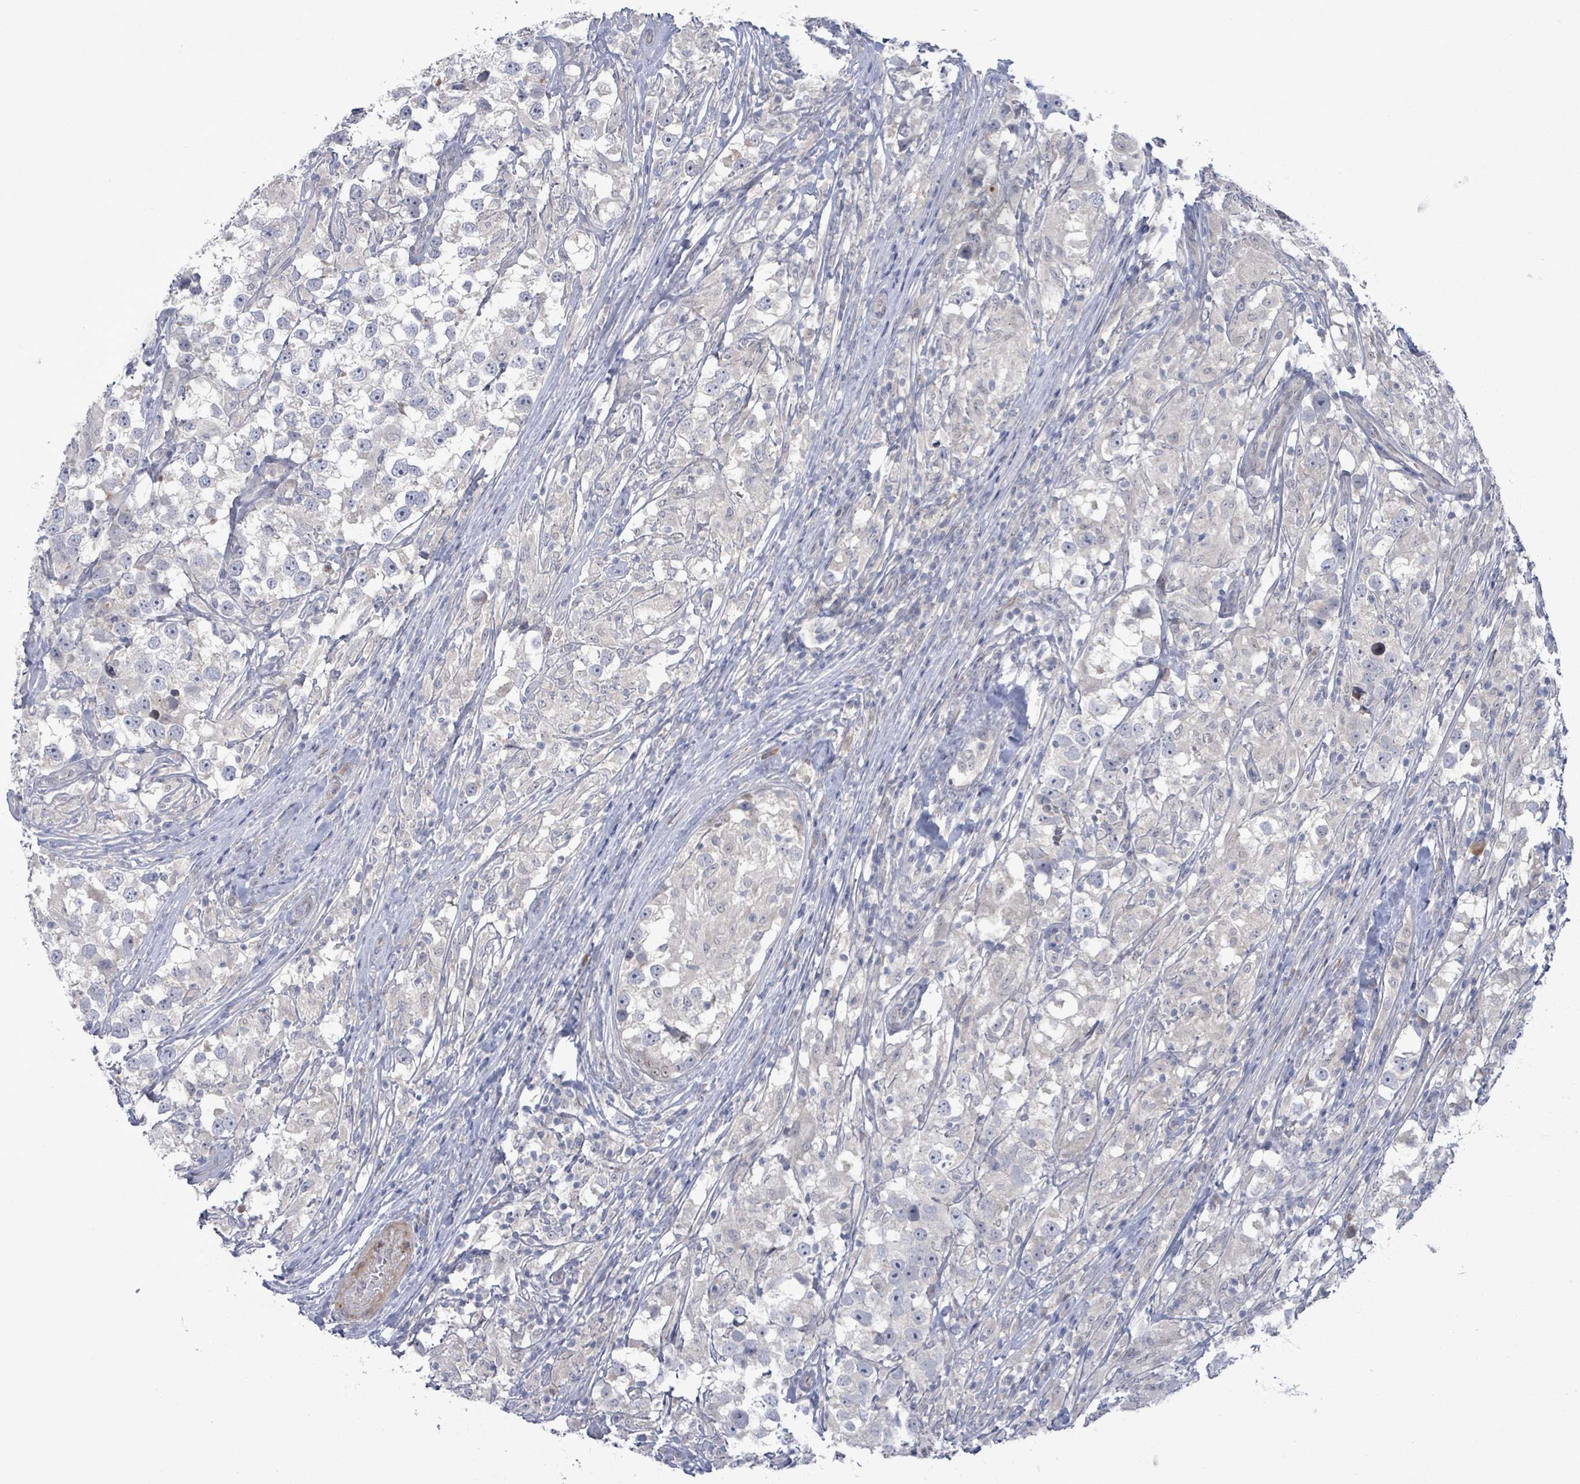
{"staining": {"intensity": "negative", "quantity": "none", "location": "none"}, "tissue": "testis cancer", "cell_type": "Tumor cells", "image_type": "cancer", "snomed": [{"axis": "morphology", "description": "Seminoma, NOS"}, {"axis": "topography", "description": "Testis"}], "caption": "Protein analysis of seminoma (testis) shows no significant positivity in tumor cells.", "gene": "SLIT3", "patient": {"sex": "male", "age": 46}}